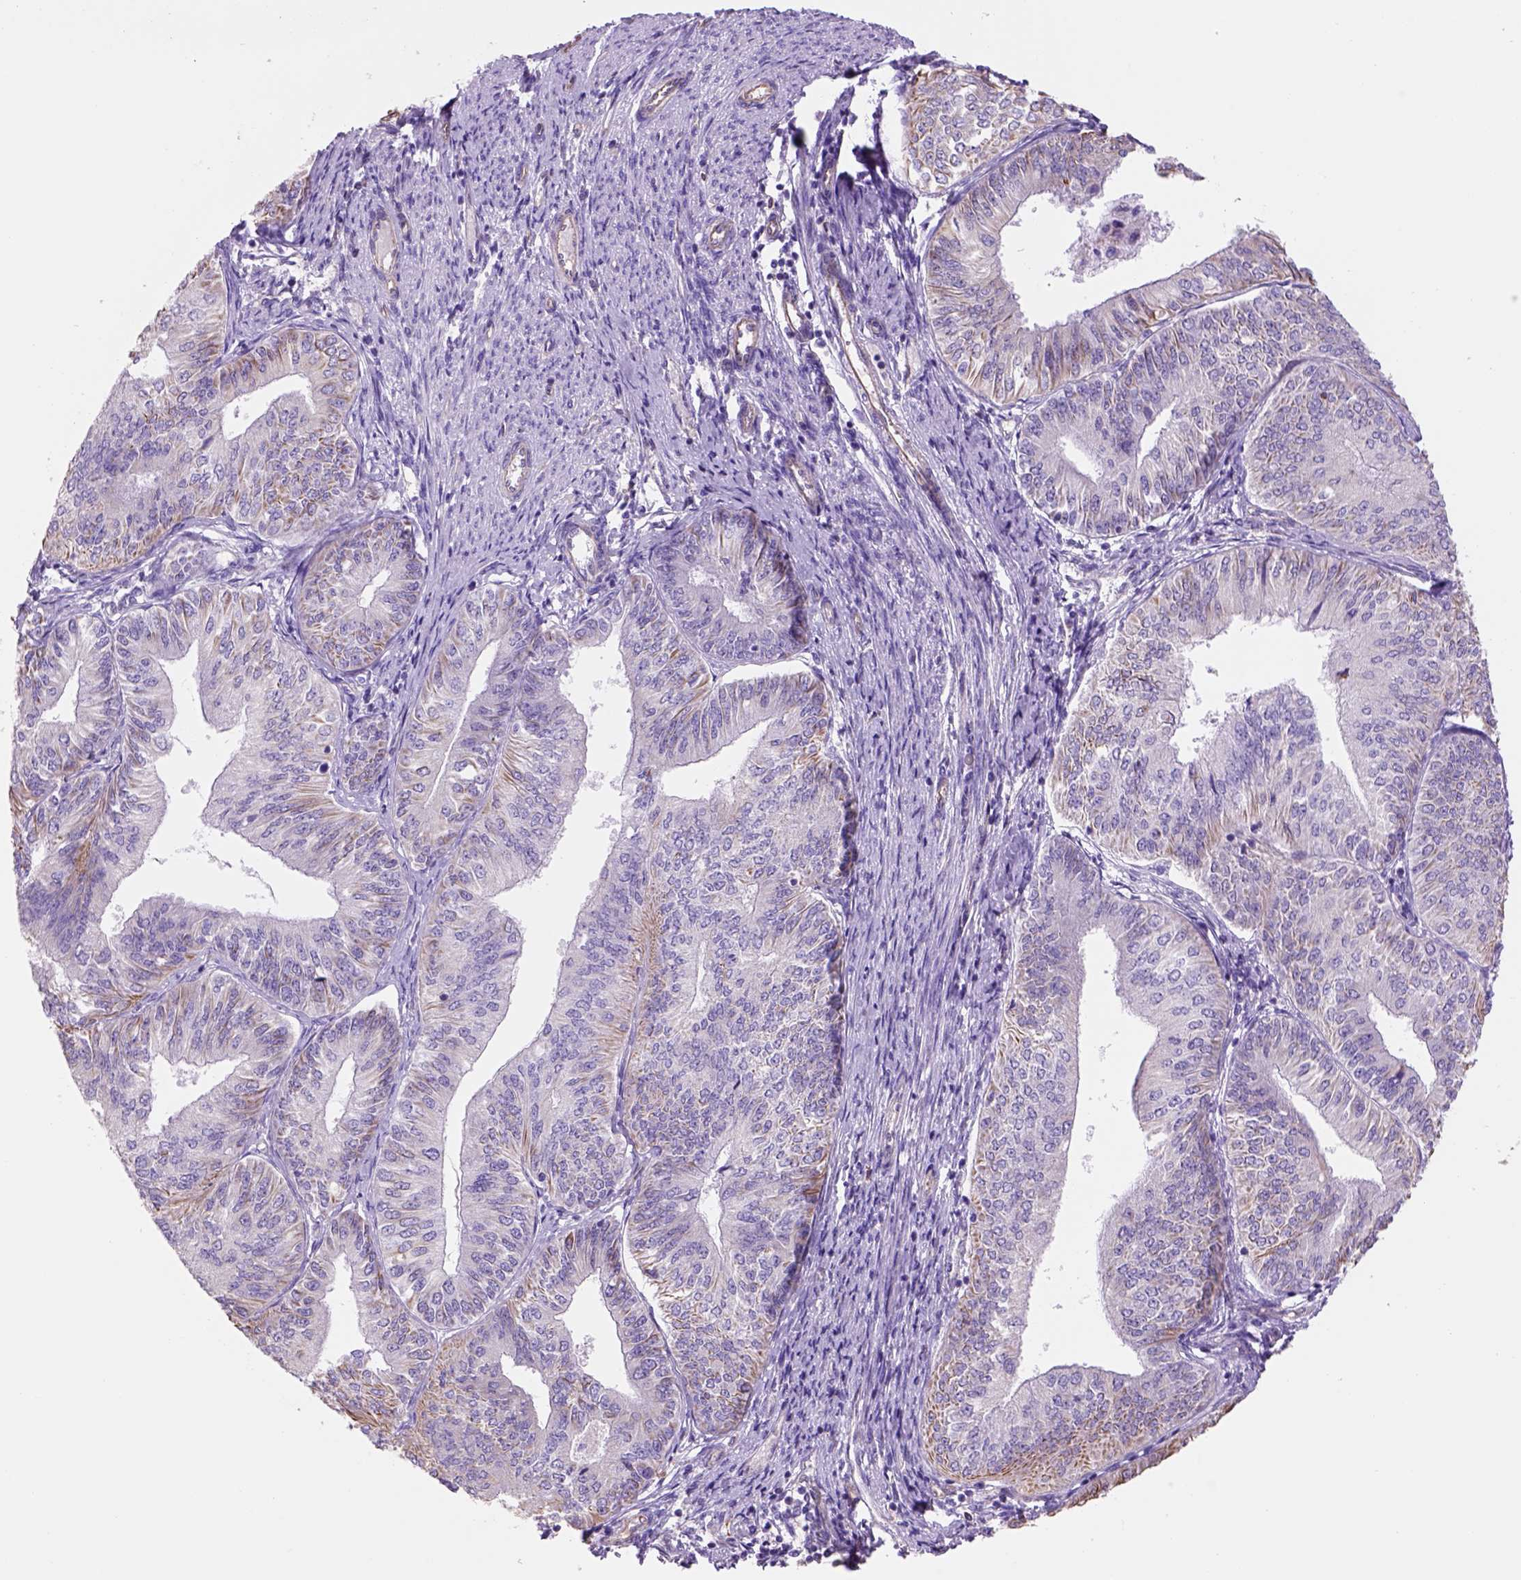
{"staining": {"intensity": "moderate", "quantity": ">75%", "location": "cytoplasmic/membranous"}, "tissue": "endometrial cancer", "cell_type": "Tumor cells", "image_type": "cancer", "snomed": [{"axis": "morphology", "description": "Adenocarcinoma, NOS"}, {"axis": "topography", "description": "Endometrium"}], "caption": "Immunohistochemical staining of endometrial cancer reveals medium levels of moderate cytoplasmic/membranous protein expression in about >75% of tumor cells.", "gene": "ZZZ3", "patient": {"sex": "female", "age": 58}}